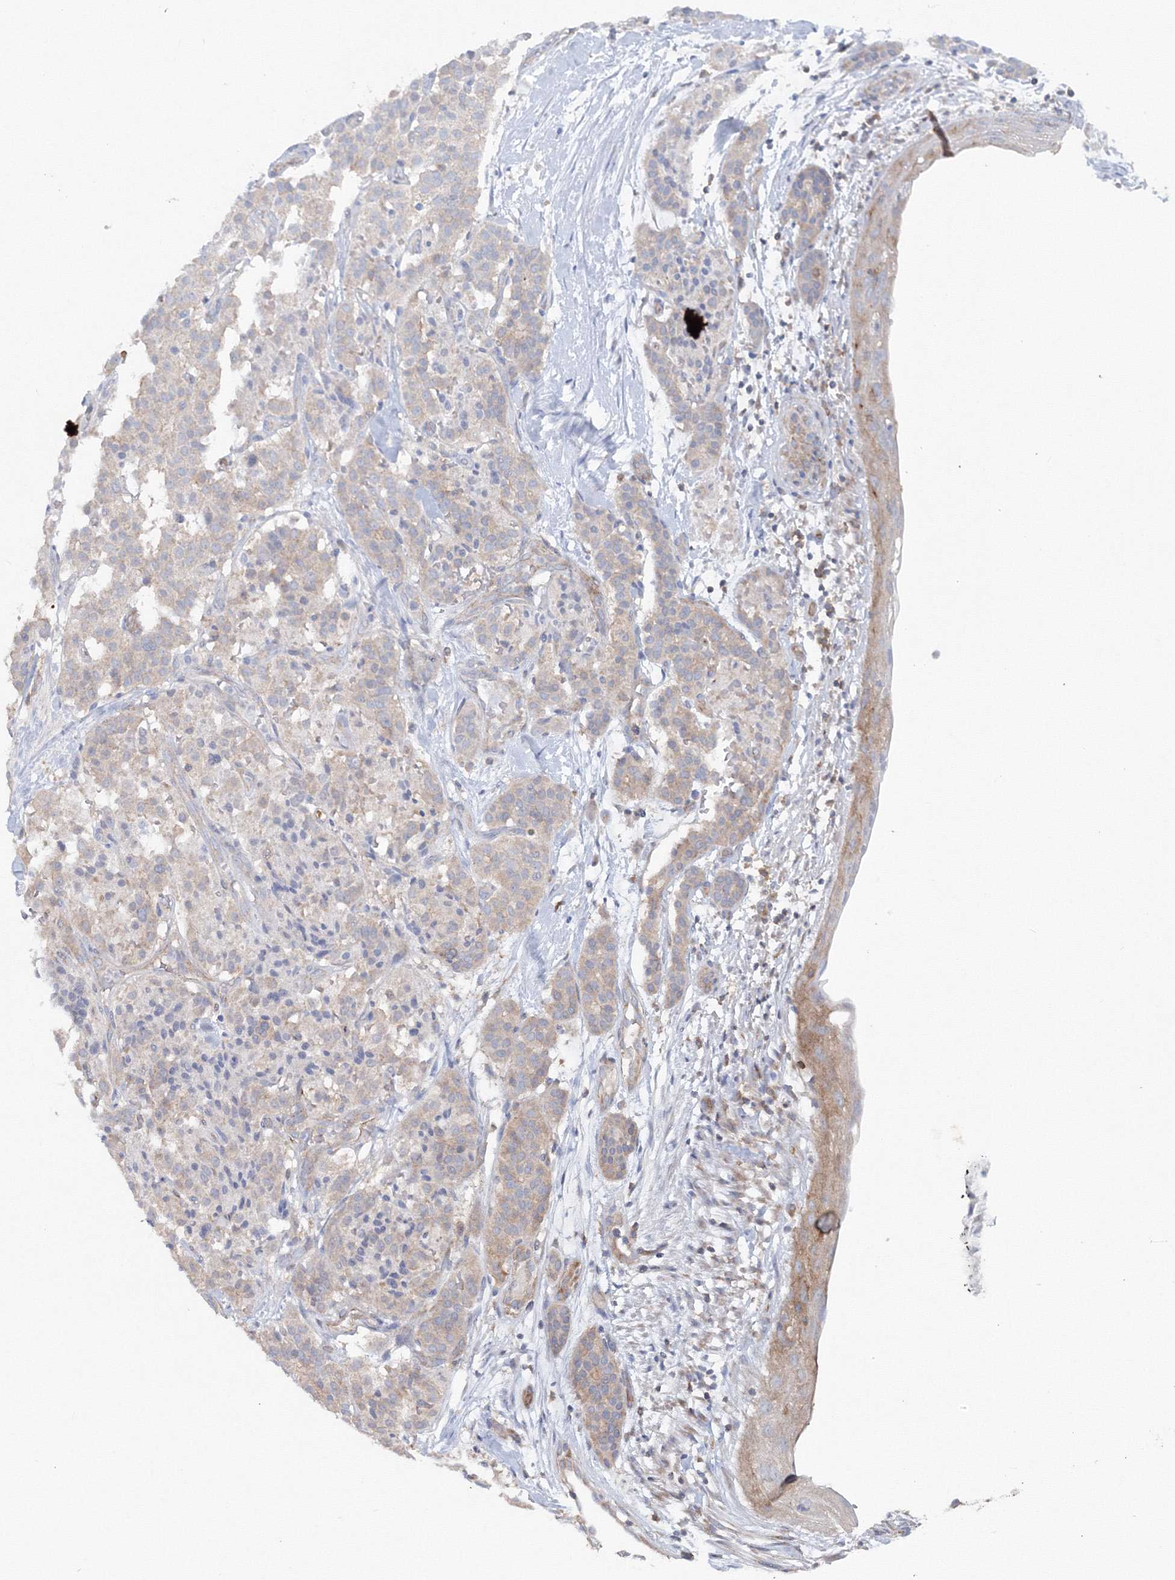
{"staining": {"intensity": "weak", "quantity": "<25%", "location": "cytoplasmic/membranous"}, "tissue": "carcinoid", "cell_type": "Tumor cells", "image_type": "cancer", "snomed": [{"axis": "morphology", "description": "Carcinoid, malignant, NOS"}, {"axis": "topography", "description": "Lung"}], "caption": "Tumor cells show no significant protein positivity in carcinoid.", "gene": "GGA2", "patient": {"sex": "male", "age": 30}}